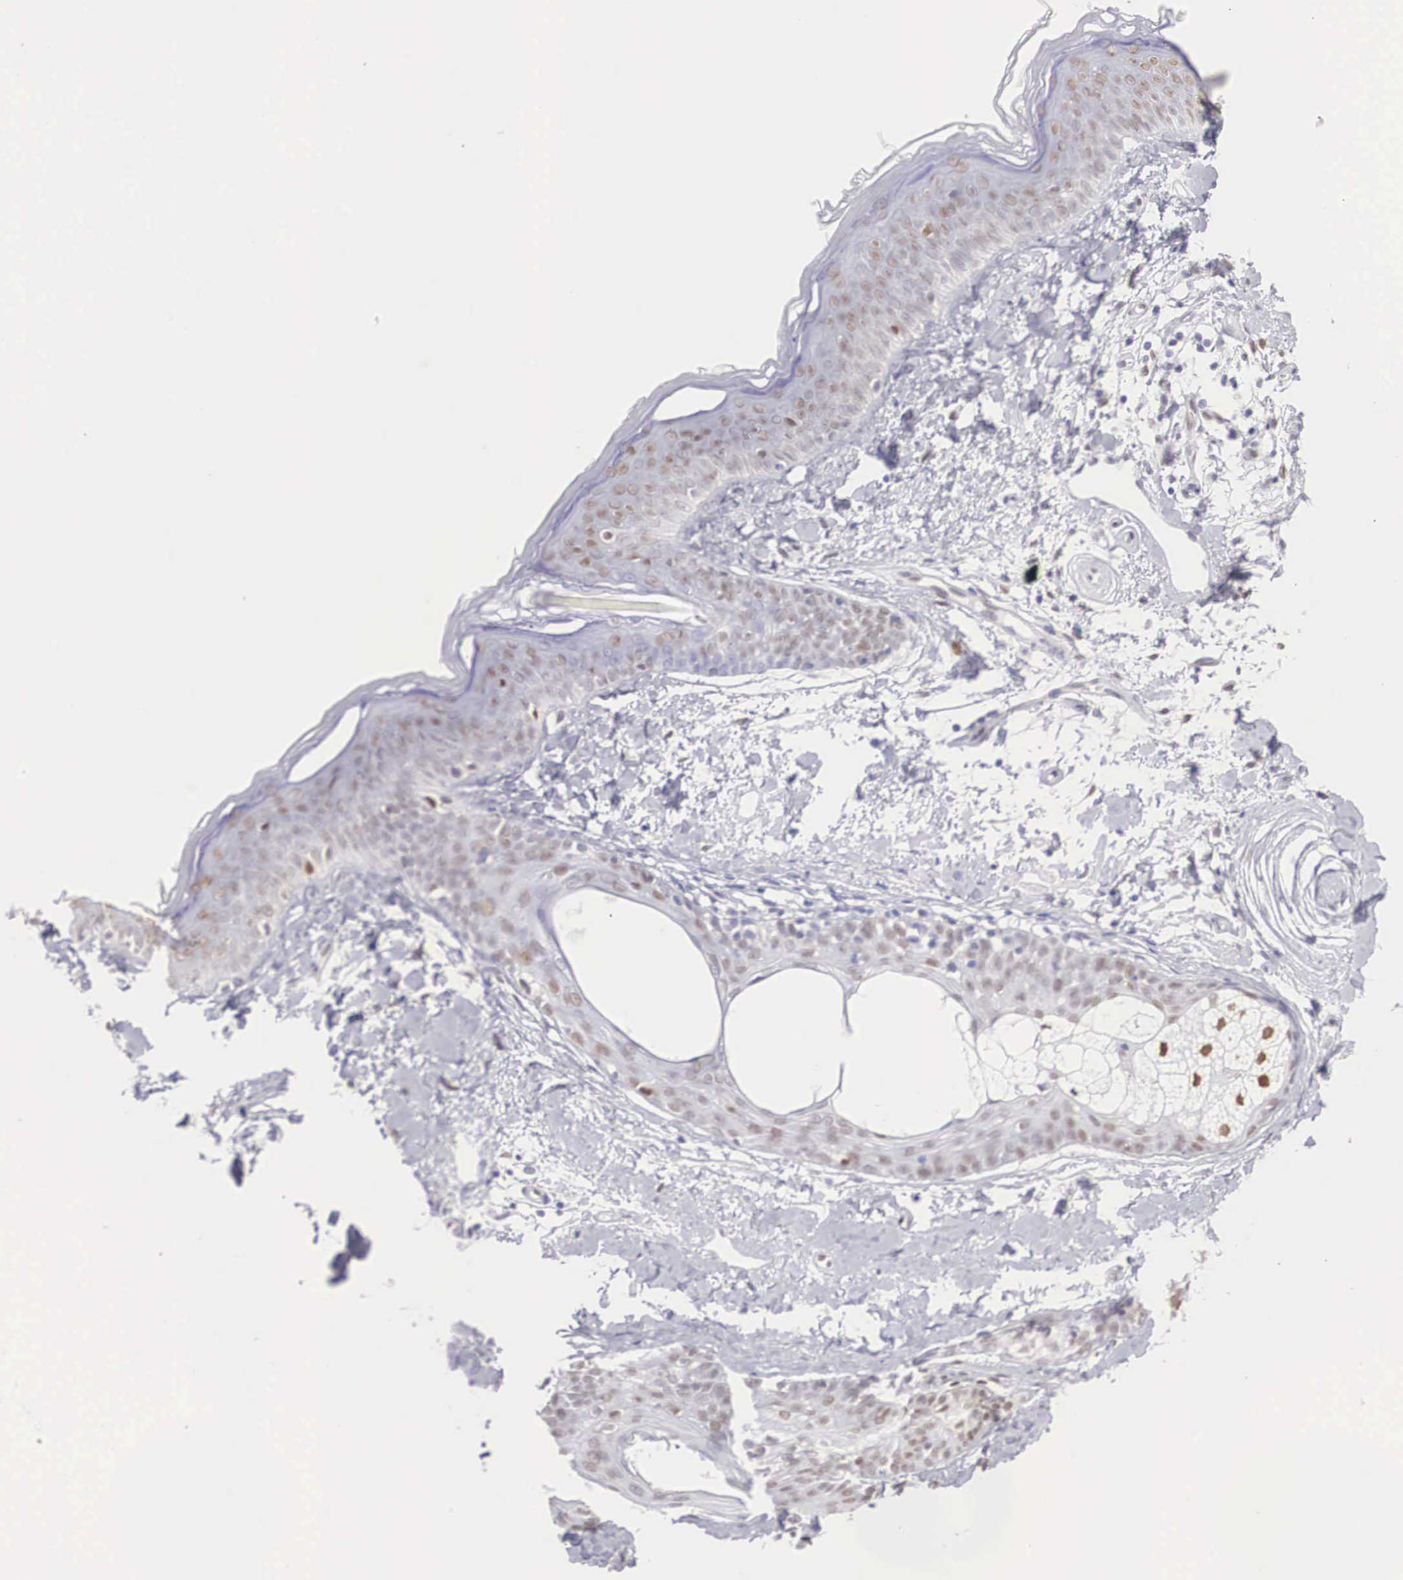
{"staining": {"intensity": "negative", "quantity": "none", "location": "none"}, "tissue": "skin", "cell_type": "Fibroblasts", "image_type": "normal", "snomed": [{"axis": "morphology", "description": "Normal tissue, NOS"}, {"axis": "topography", "description": "Skin"}], "caption": "DAB (3,3'-diaminobenzidine) immunohistochemical staining of normal skin demonstrates no significant positivity in fibroblasts. (DAB immunohistochemistry visualized using brightfield microscopy, high magnification).", "gene": "HMGN5", "patient": {"sex": "male", "age": 86}}